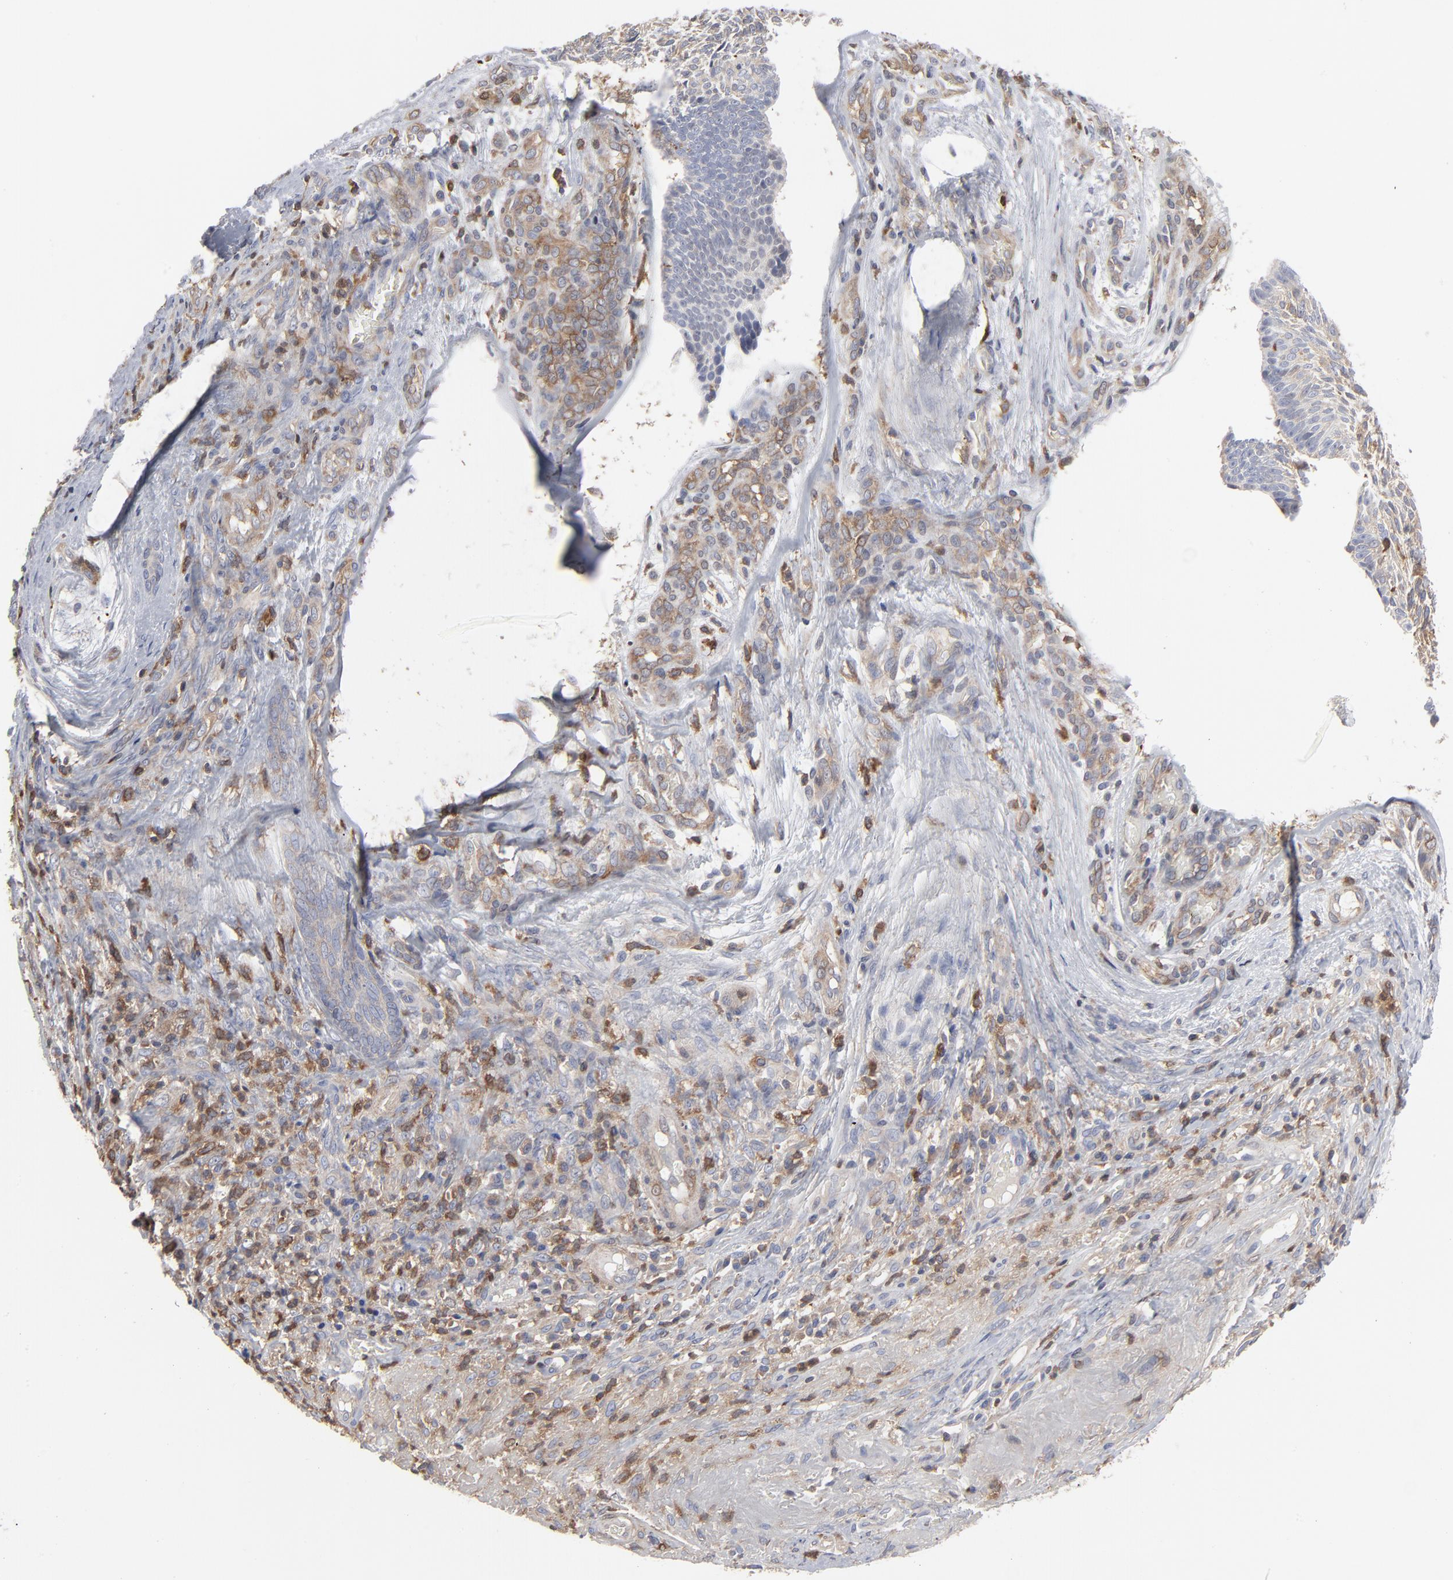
{"staining": {"intensity": "weak", "quantity": ">75%", "location": "cytoplasmic/membranous"}, "tissue": "skin cancer", "cell_type": "Tumor cells", "image_type": "cancer", "snomed": [{"axis": "morphology", "description": "Basal cell carcinoma"}, {"axis": "topography", "description": "Skin"}], "caption": "Skin cancer stained with IHC exhibits weak cytoplasmic/membranous positivity in approximately >75% of tumor cells.", "gene": "MAP2K1", "patient": {"sex": "male", "age": 72}}